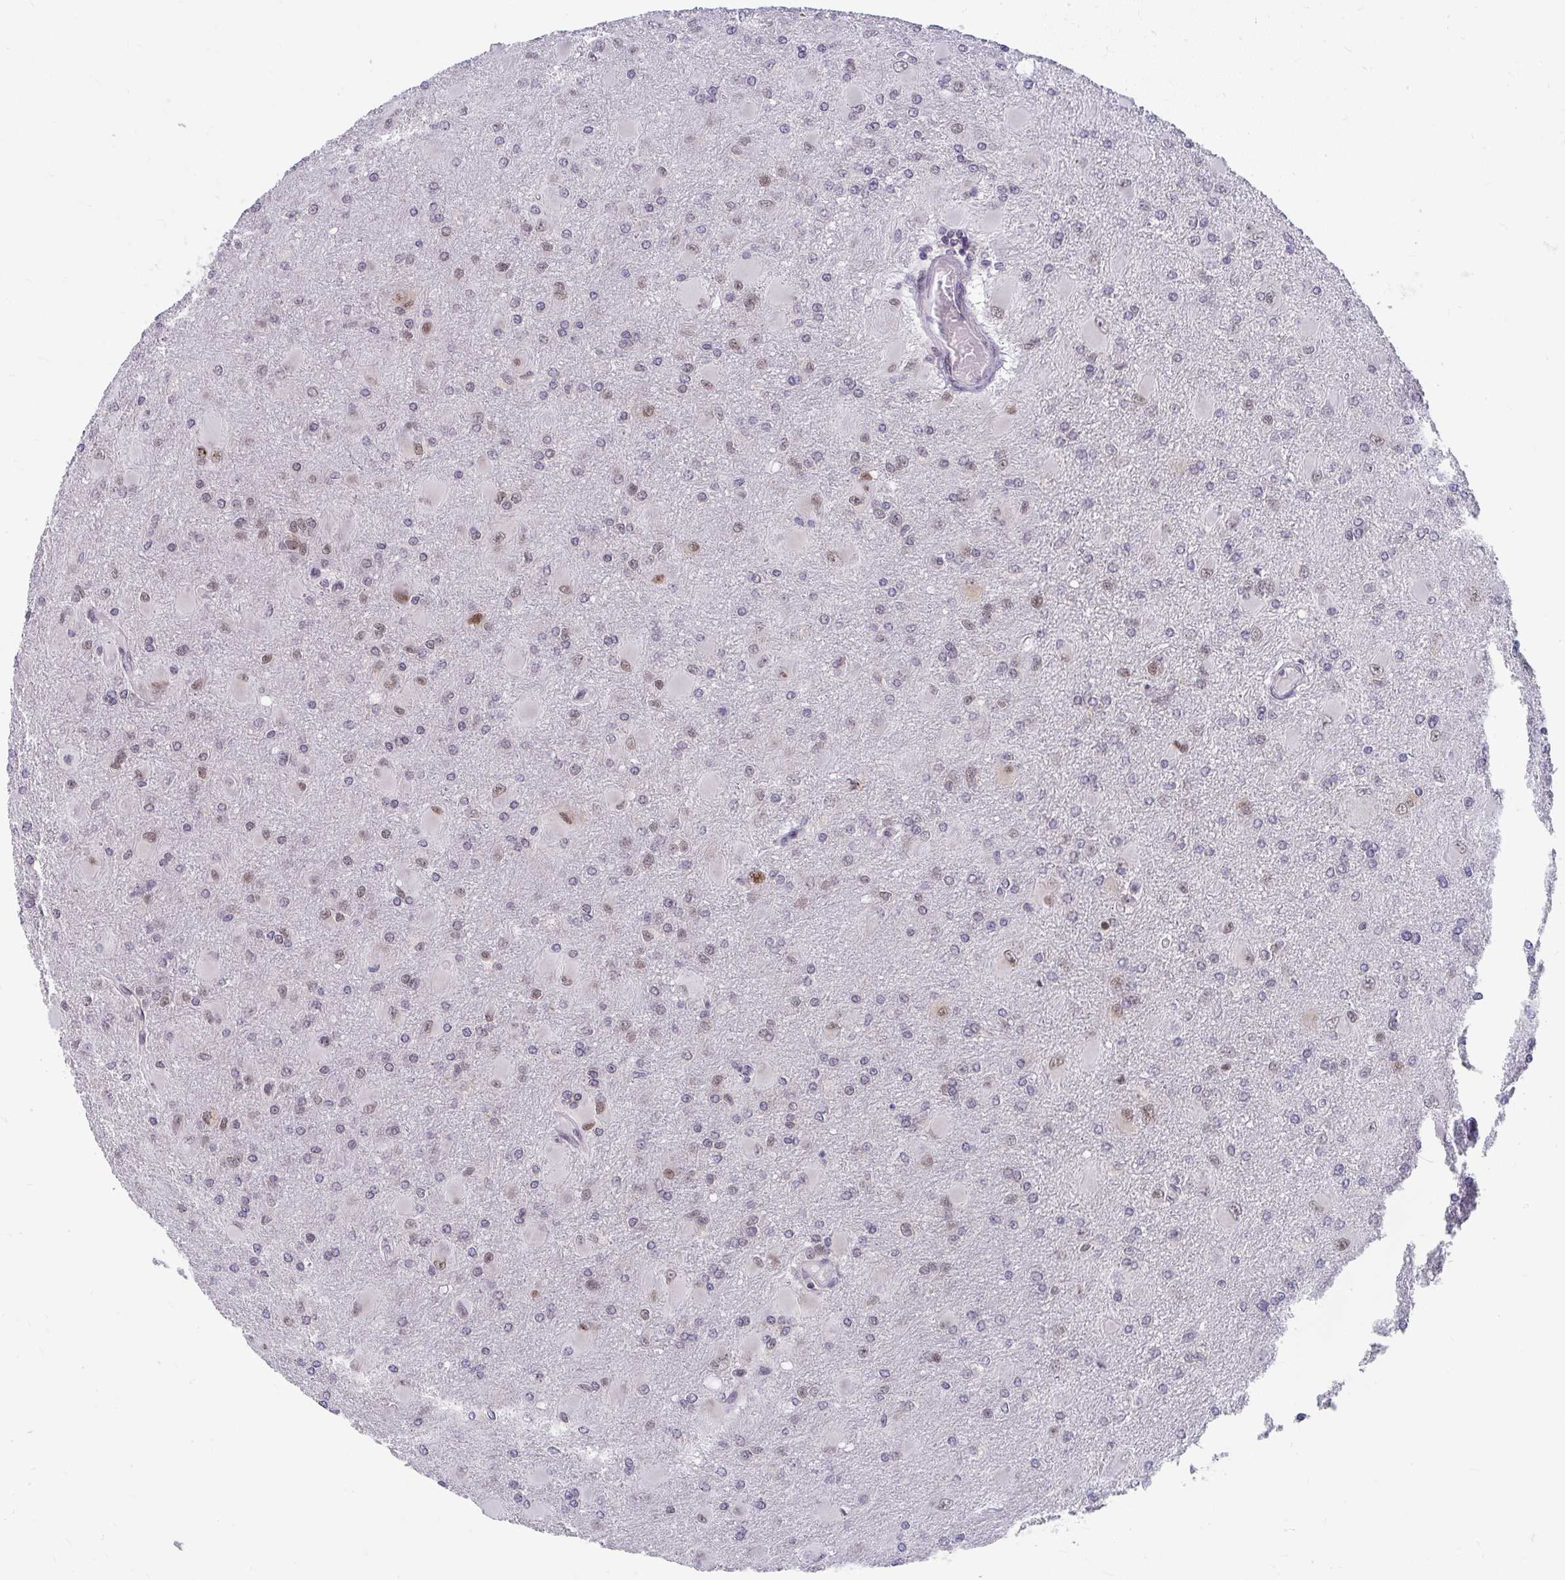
{"staining": {"intensity": "moderate", "quantity": "25%-75%", "location": "nuclear"}, "tissue": "glioma", "cell_type": "Tumor cells", "image_type": "cancer", "snomed": [{"axis": "morphology", "description": "Glioma, malignant, High grade"}, {"axis": "topography", "description": "Brain"}], "caption": "Immunohistochemical staining of glioma reveals moderate nuclear protein expression in approximately 25%-75% of tumor cells. (brown staining indicates protein expression, while blue staining denotes nuclei).", "gene": "SYNCRIP", "patient": {"sex": "male", "age": 67}}